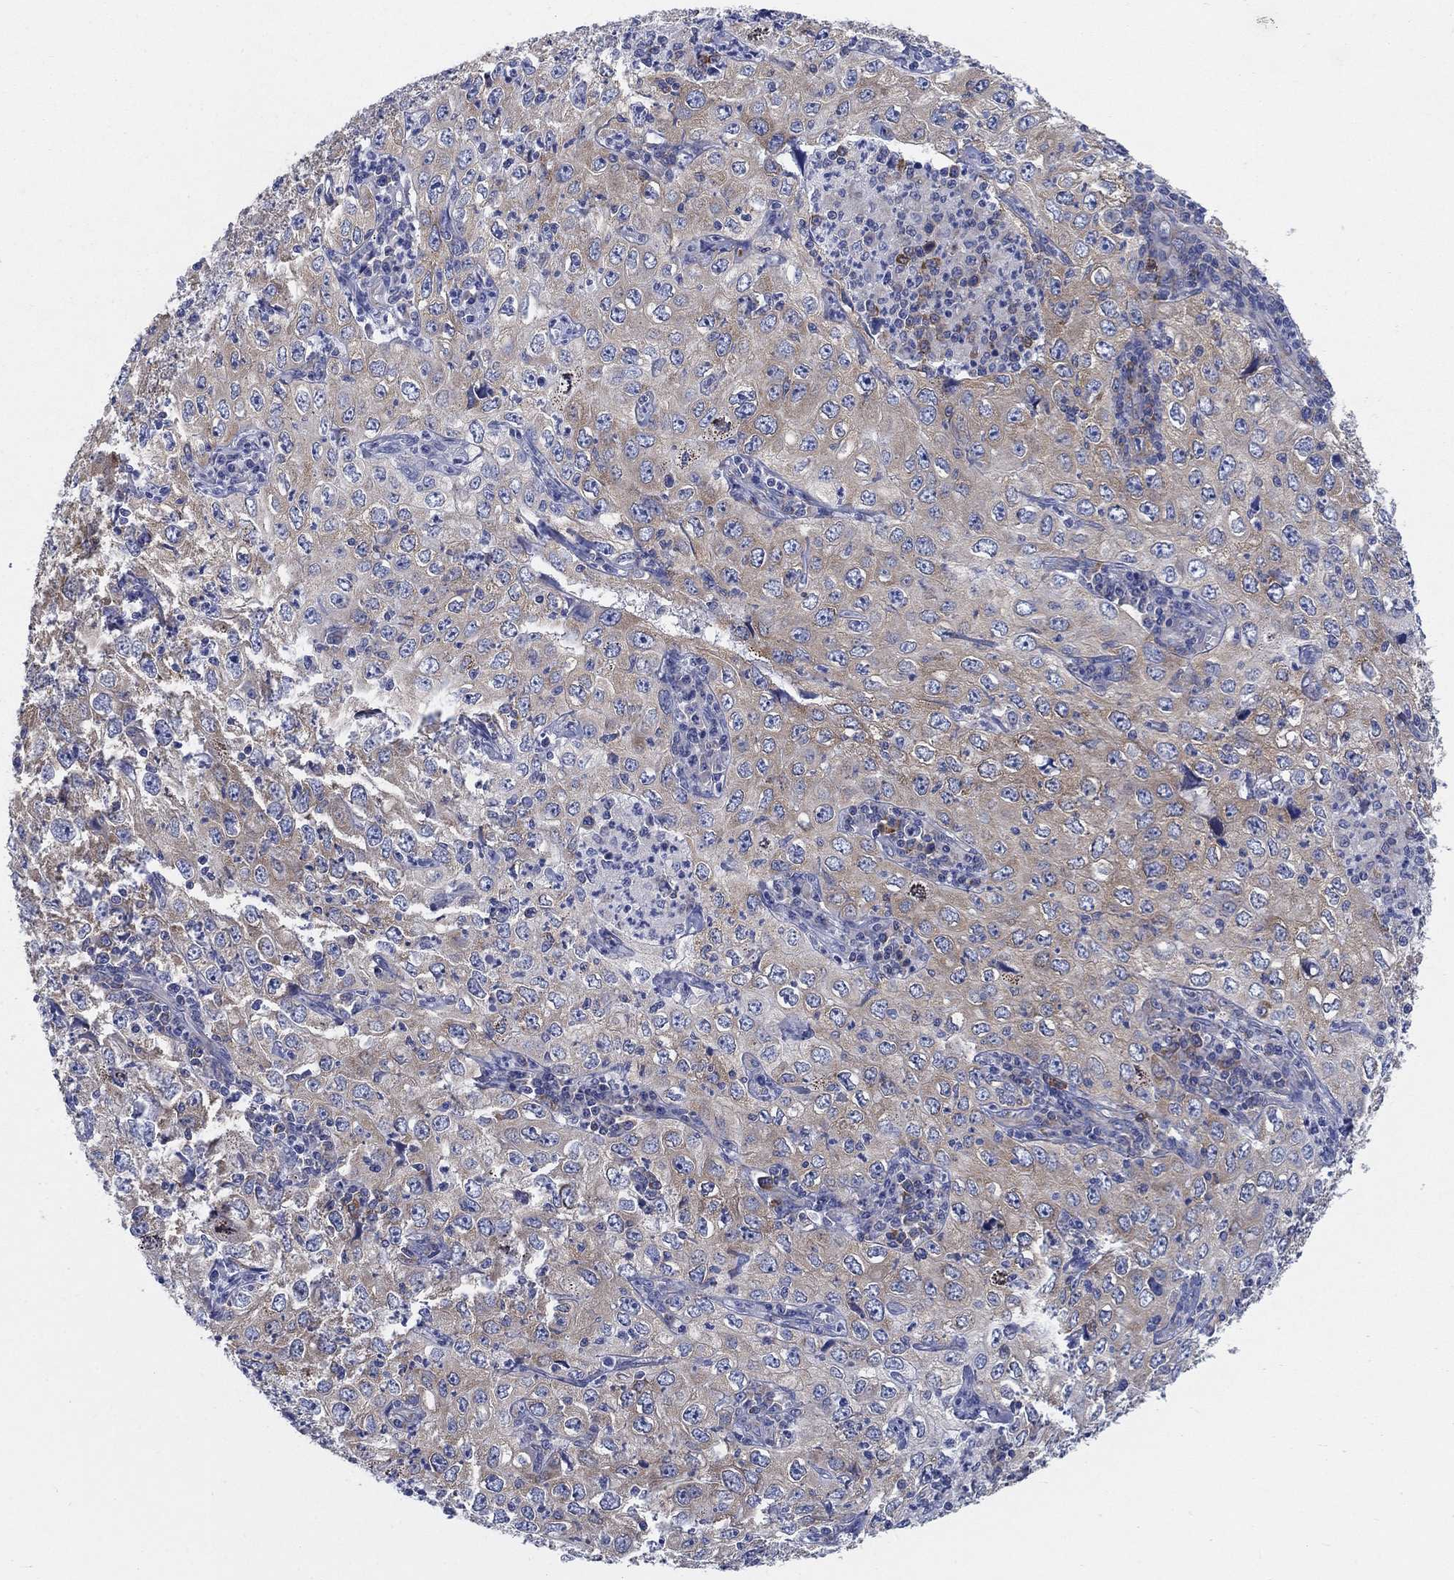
{"staining": {"intensity": "moderate", "quantity": "<25%", "location": "cytoplasmic/membranous"}, "tissue": "cervical cancer", "cell_type": "Tumor cells", "image_type": "cancer", "snomed": [{"axis": "morphology", "description": "Squamous cell carcinoma, NOS"}, {"axis": "topography", "description": "Cervix"}], "caption": "The image exhibits immunohistochemical staining of cervical squamous cell carcinoma. There is moderate cytoplasmic/membranous positivity is appreciated in about <25% of tumor cells.", "gene": "TMEM59", "patient": {"sex": "female", "age": 24}}